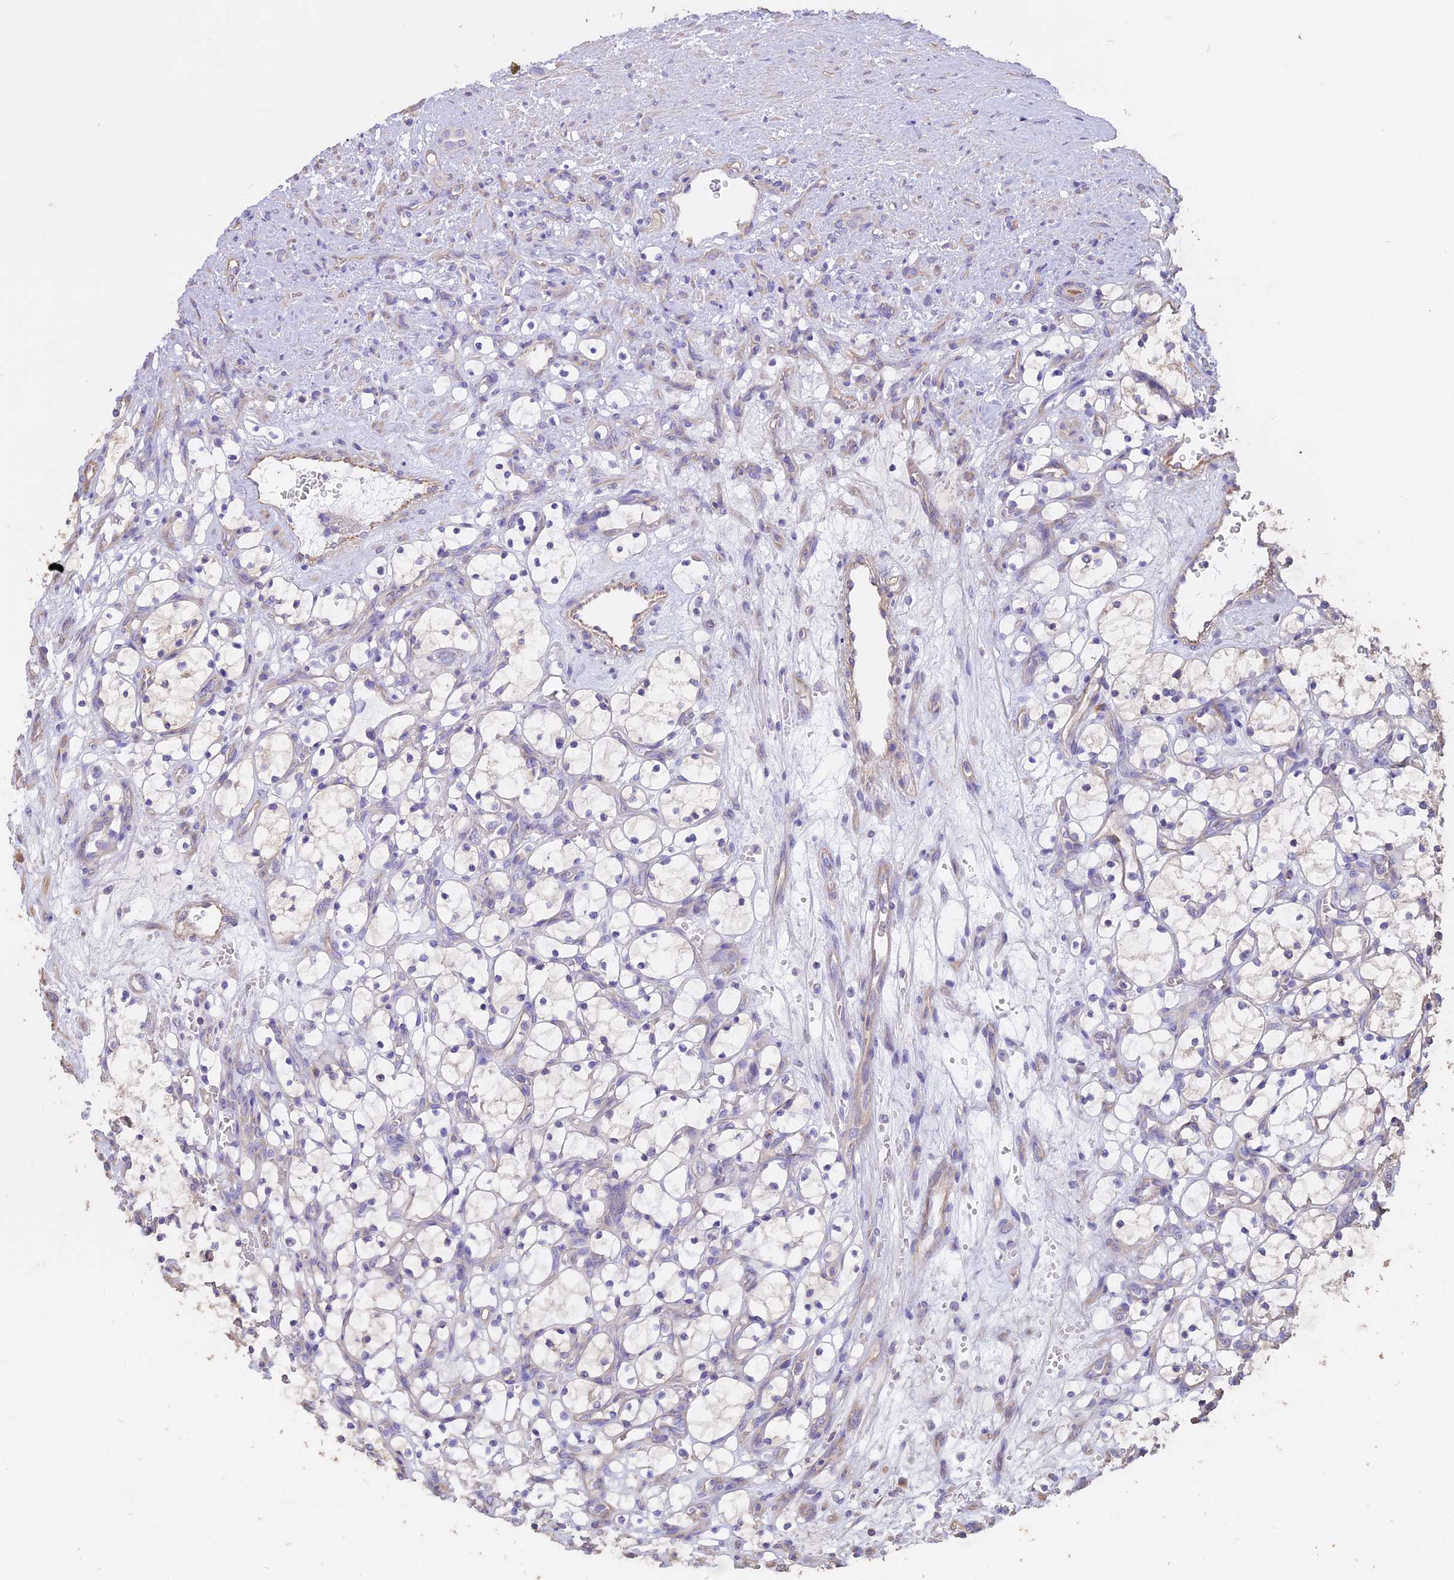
{"staining": {"intensity": "negative", "quantity": "none", "location": "none"}, "tissue": "renal cancer", "cell_type": "Tumor cells", "image_type": "cancer", "snomed": [{"axis": "morphology", "description": "Adenocarcinoma, NOS"}, {"axis": "topography", "description": "Kidney"}], "caption": "The immunohistochemistry photomicrograph has no significant positivity in tumor cells of adenocarcinoma (renal) tissue. (DAB (3,3'-diaminobenzidine) IHC, high magnification).", "gene": "CCDC148", "patient": {"sex": "female", "age": 69}}